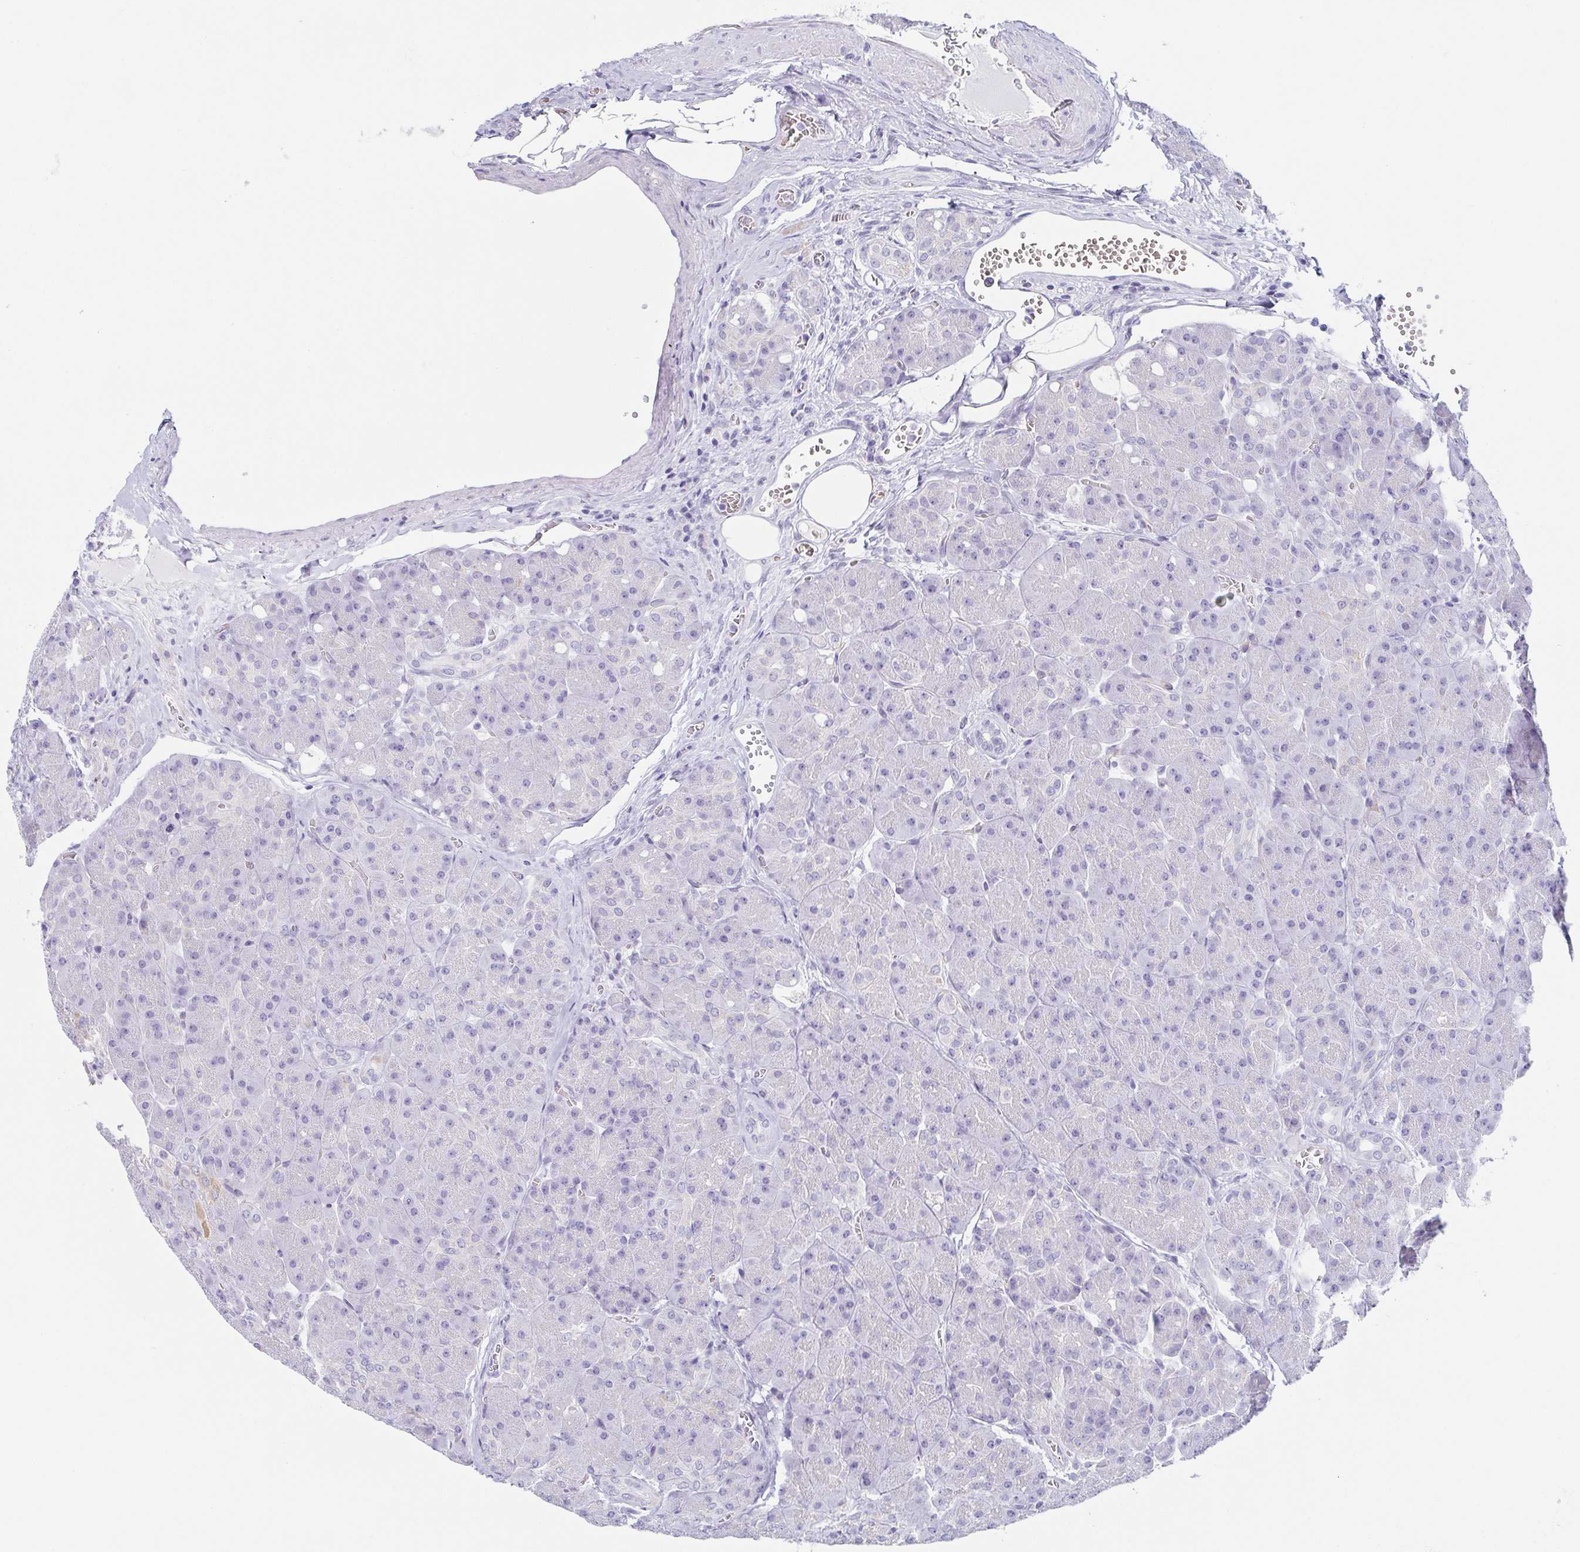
{"staining": {"intensity": "negative", "quantity": "none", "location": "none"}, "tissue": "pancreas", "cell_type": "Exocrine glandular cells", "image_type": "normal", "snomed": [{"axis": "morphology", "description": "Normal tissue, NOS"}, {"axis": "topography", "description": "Pancreas"}], "caption": "IHC of benign human pancreas shows no positivity in exocrine glandular cells. (DAB (3,3'-diaminobenzidine) IHC with hematoxylin counter stain).", "gene": "PRR27", "patient": {"sex": "male", "age": 55}}